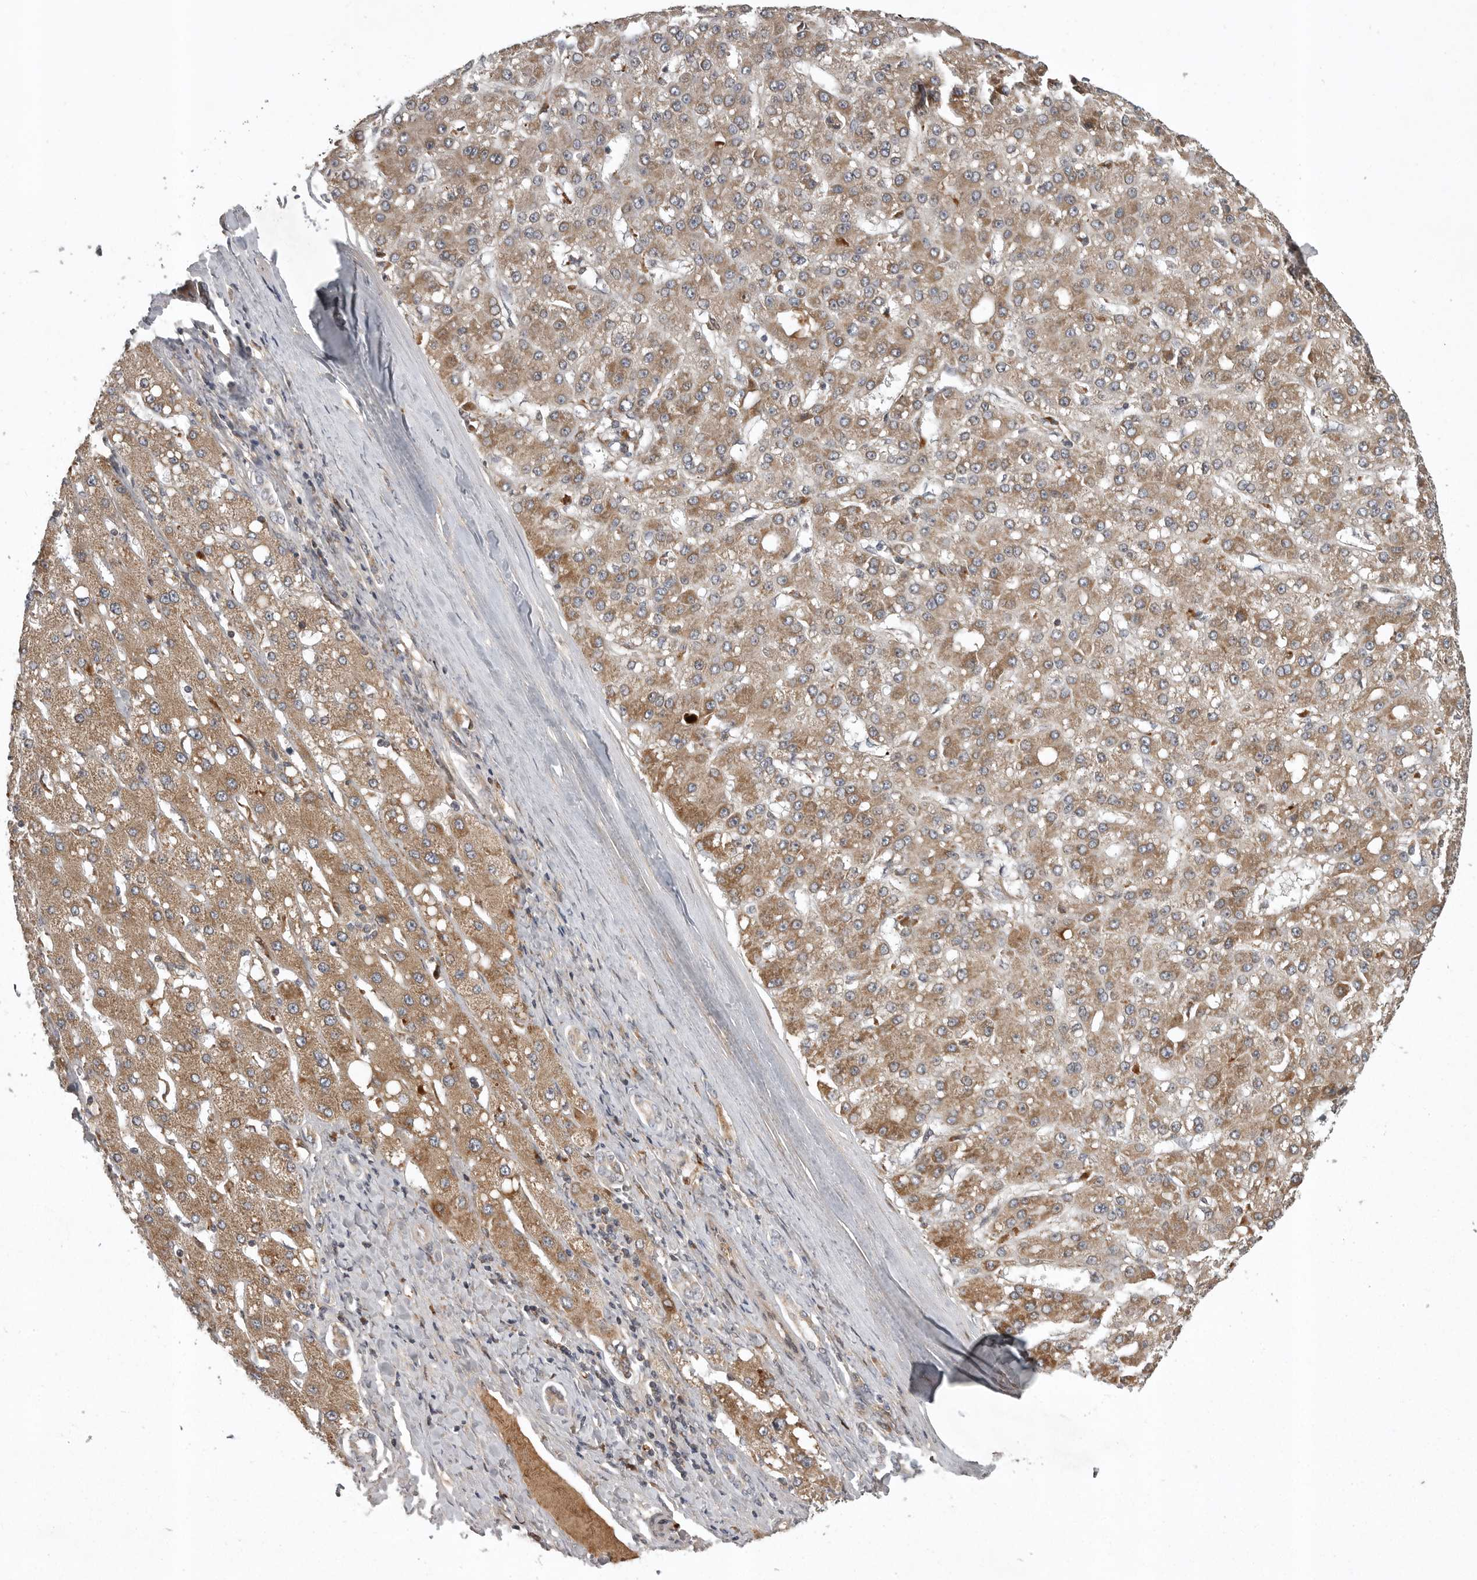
{"staining": {"intensity": "moderate", "quantity": ">75%", "location": "cytoplasmic/membranous"}, "tissue": "liver cancer", "cell_type": "Tumor cells", "image_type": "cancer", "snomed": [{"axis": "morphology", "description": "Carcinoma, Hepatocellular, NOS"}, {"axis": "topography", "description": "Liver"}], "caption": "Protein expression analysis of human liver cancer reveals moderate cytoplasmic/membranous expression in about >75% of tumor cells.", "gene": "GPR31", "patient": {"sex": "male", "age": 67}}